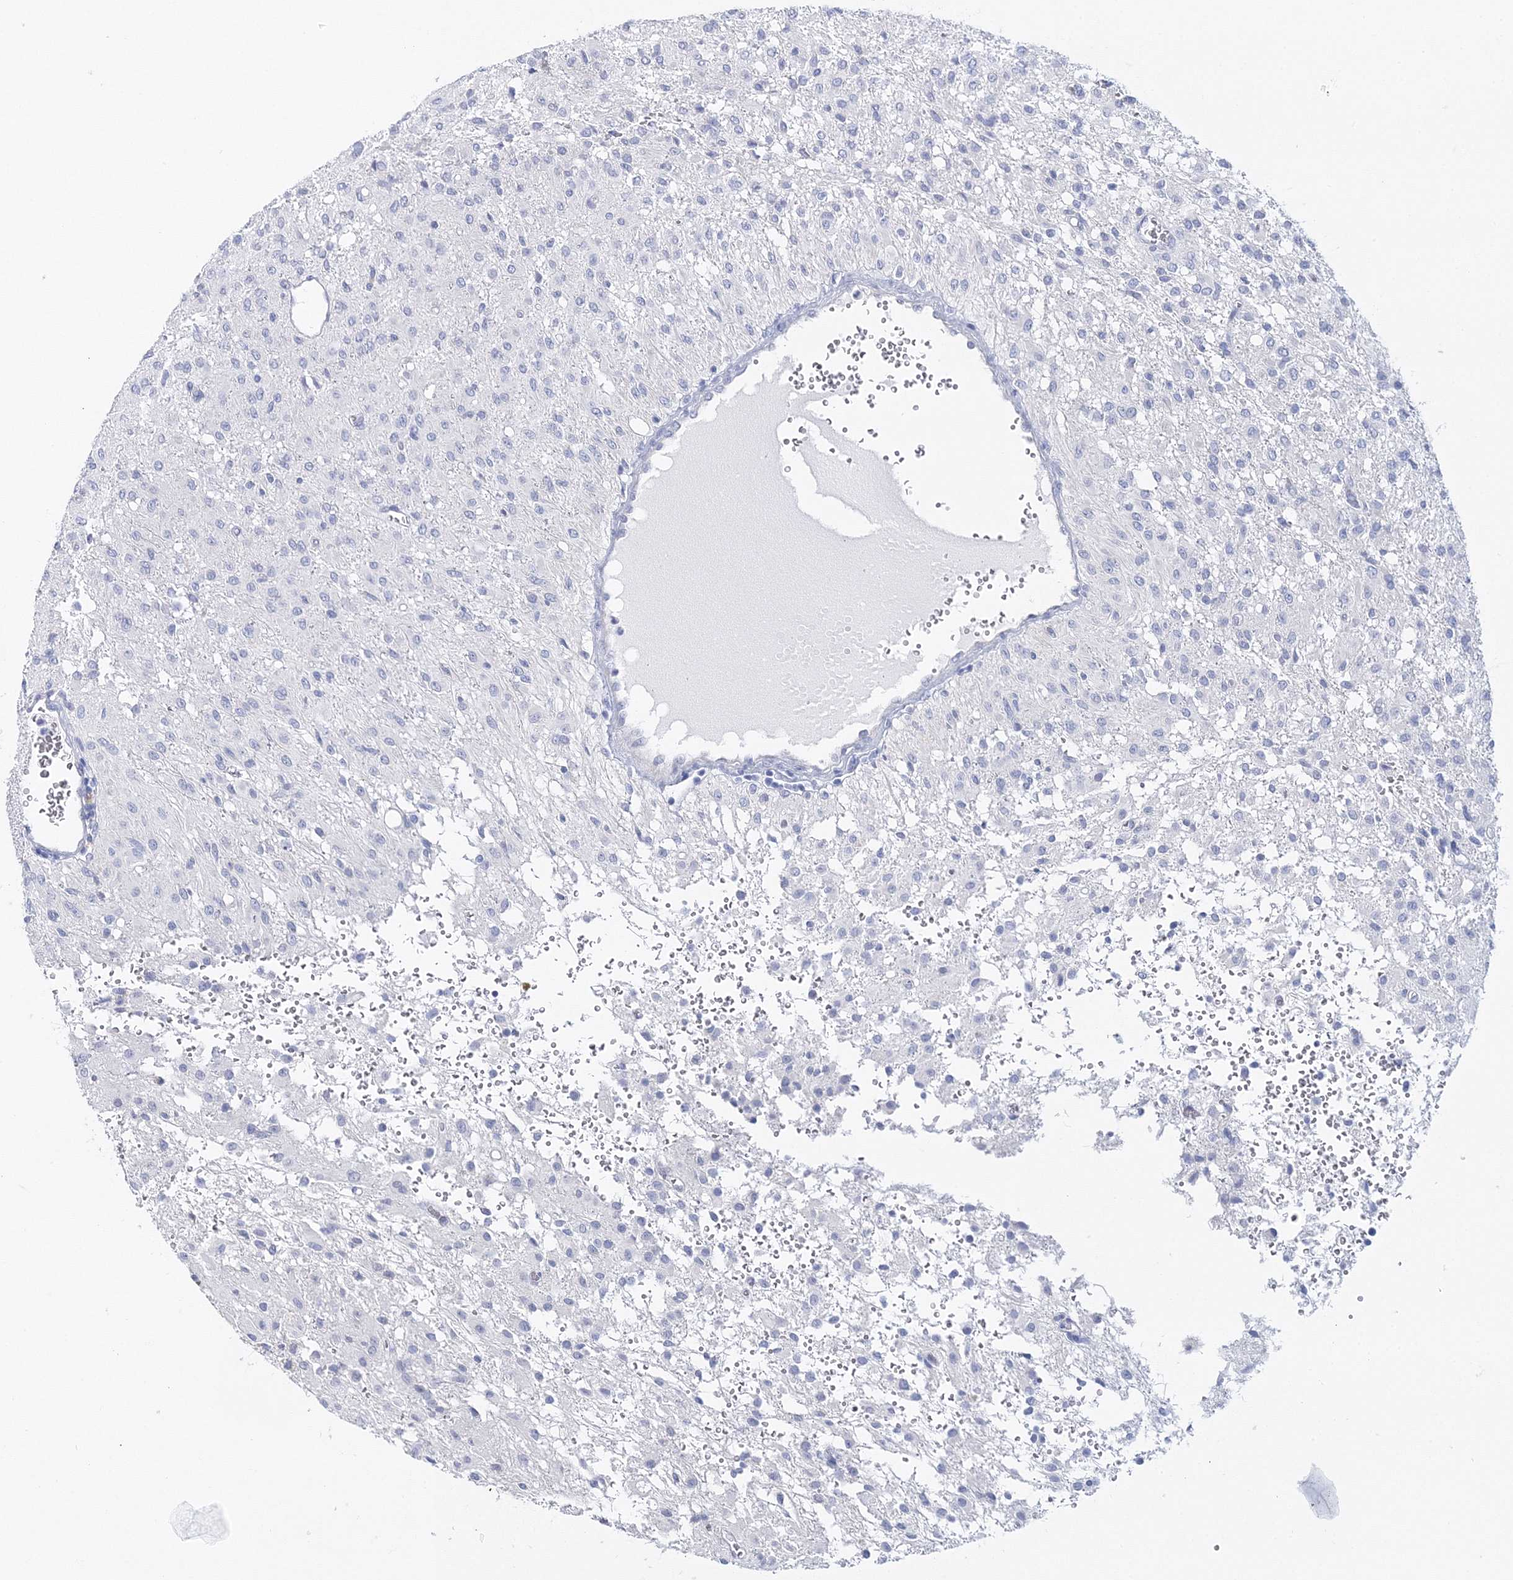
{"staining": {"intensity": "negative", "quantity": "none", "location": "none"}, "tissue": "glioma", "cell_type": "Tumor cells", "image_type": "cancer", "snomed": [{"axis": "morphology", "description": "Glioma, malignant, High grade"}, {"axis": "topography", "description": "Brain"}], "caption": "Human malignant high-grade glioma stained for a protein using immunohistochemistry displays no expression in tumor cells.", "gene": "MYOZ2", "patient": {"sex": "female", "age": 59}}